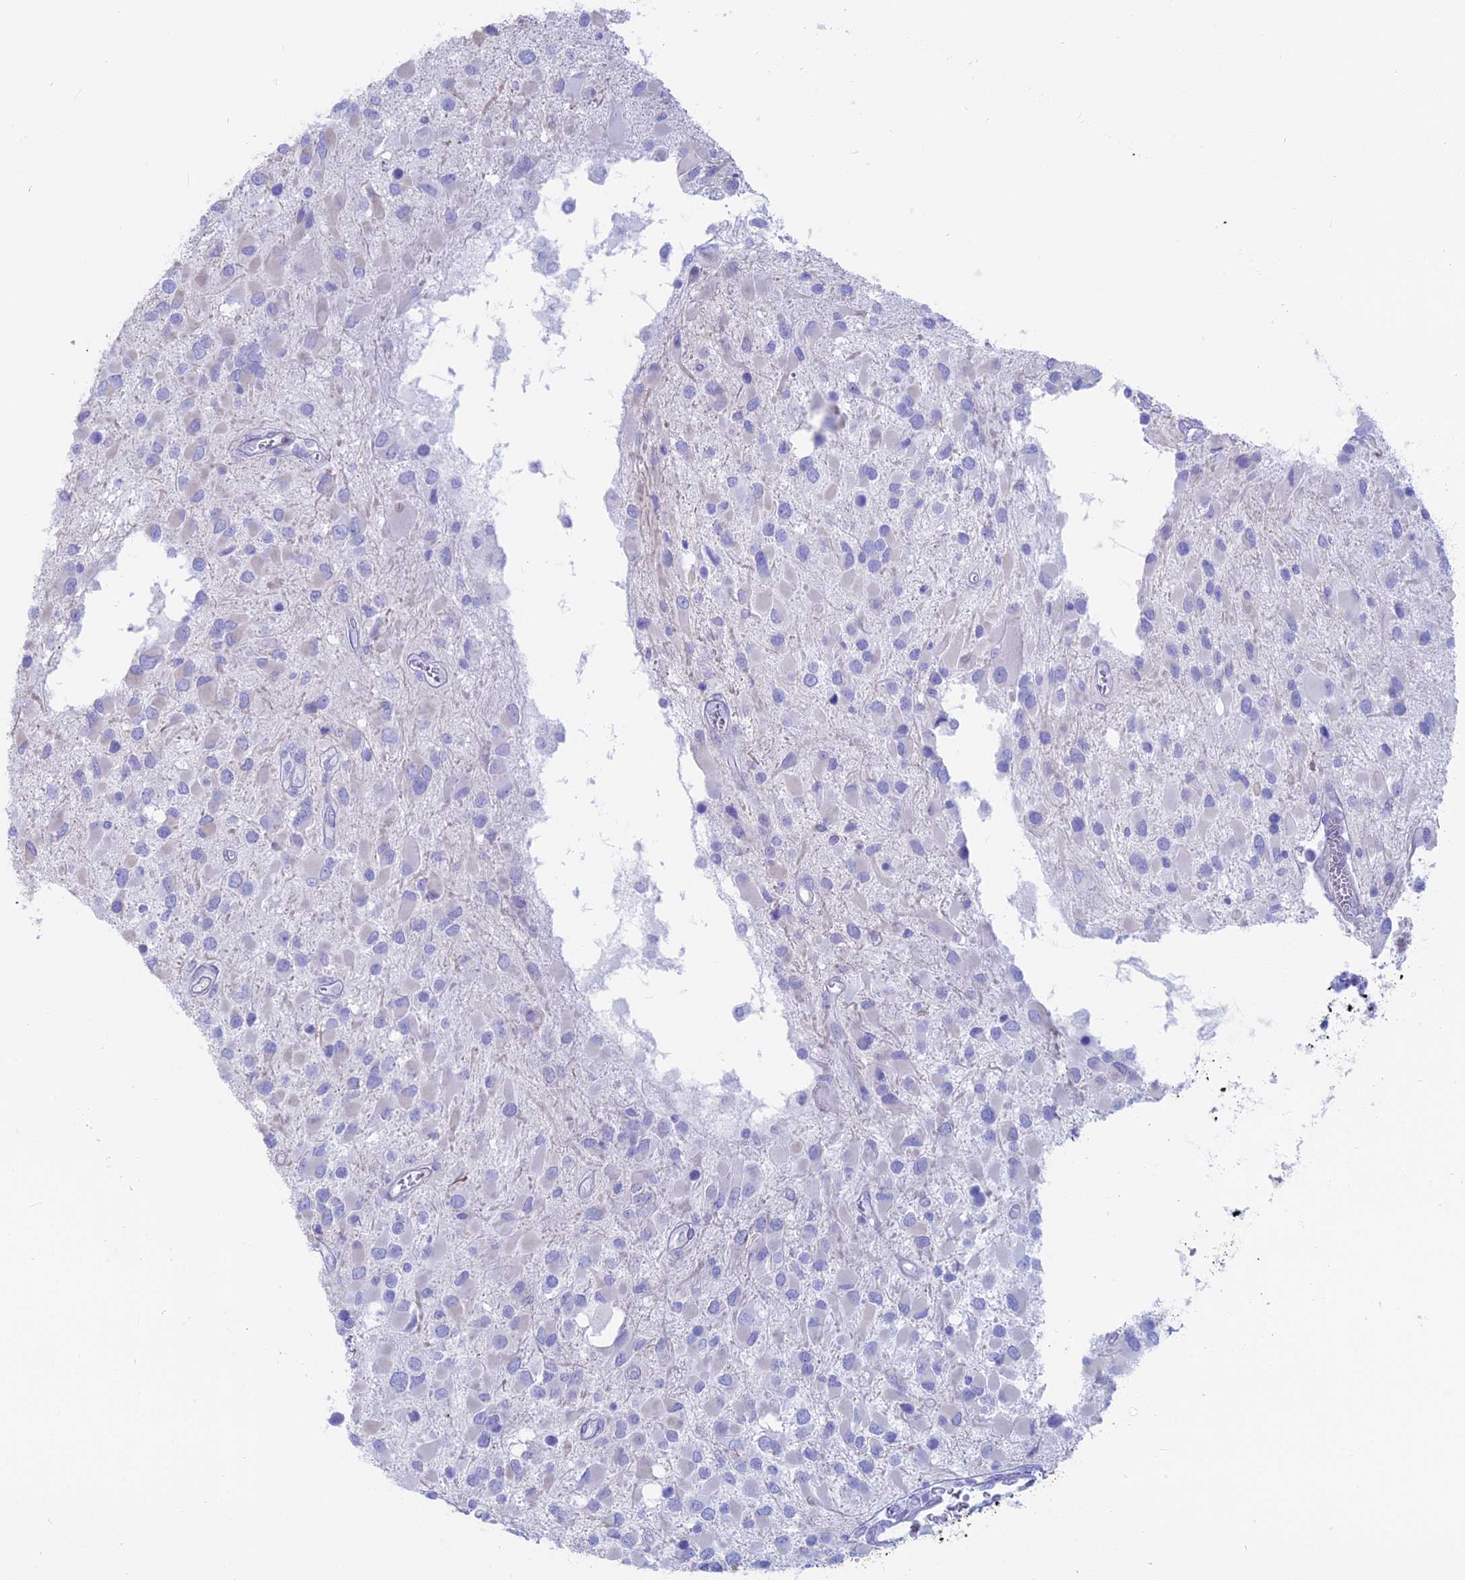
{"staining": {"intensity": "negative", "quantity": "none", "location": "none"}, "tissue": "glioma", "cell_type": "Tumor cells", "image_type": "cancer", "snomed": [{"axis": "morphology", "description": "Glioma, malignant, High grade"}, {"axis": "topography", "description": "Brain"}], "caption": "High power microscopy image of an immunohistochemistry (IHC) histopathology image of malignant glioma (high-grade), revealing no significant staining in tumor cells.", "gene": "OR2AE1", "patient": {"sex": "male", "age": 53}}